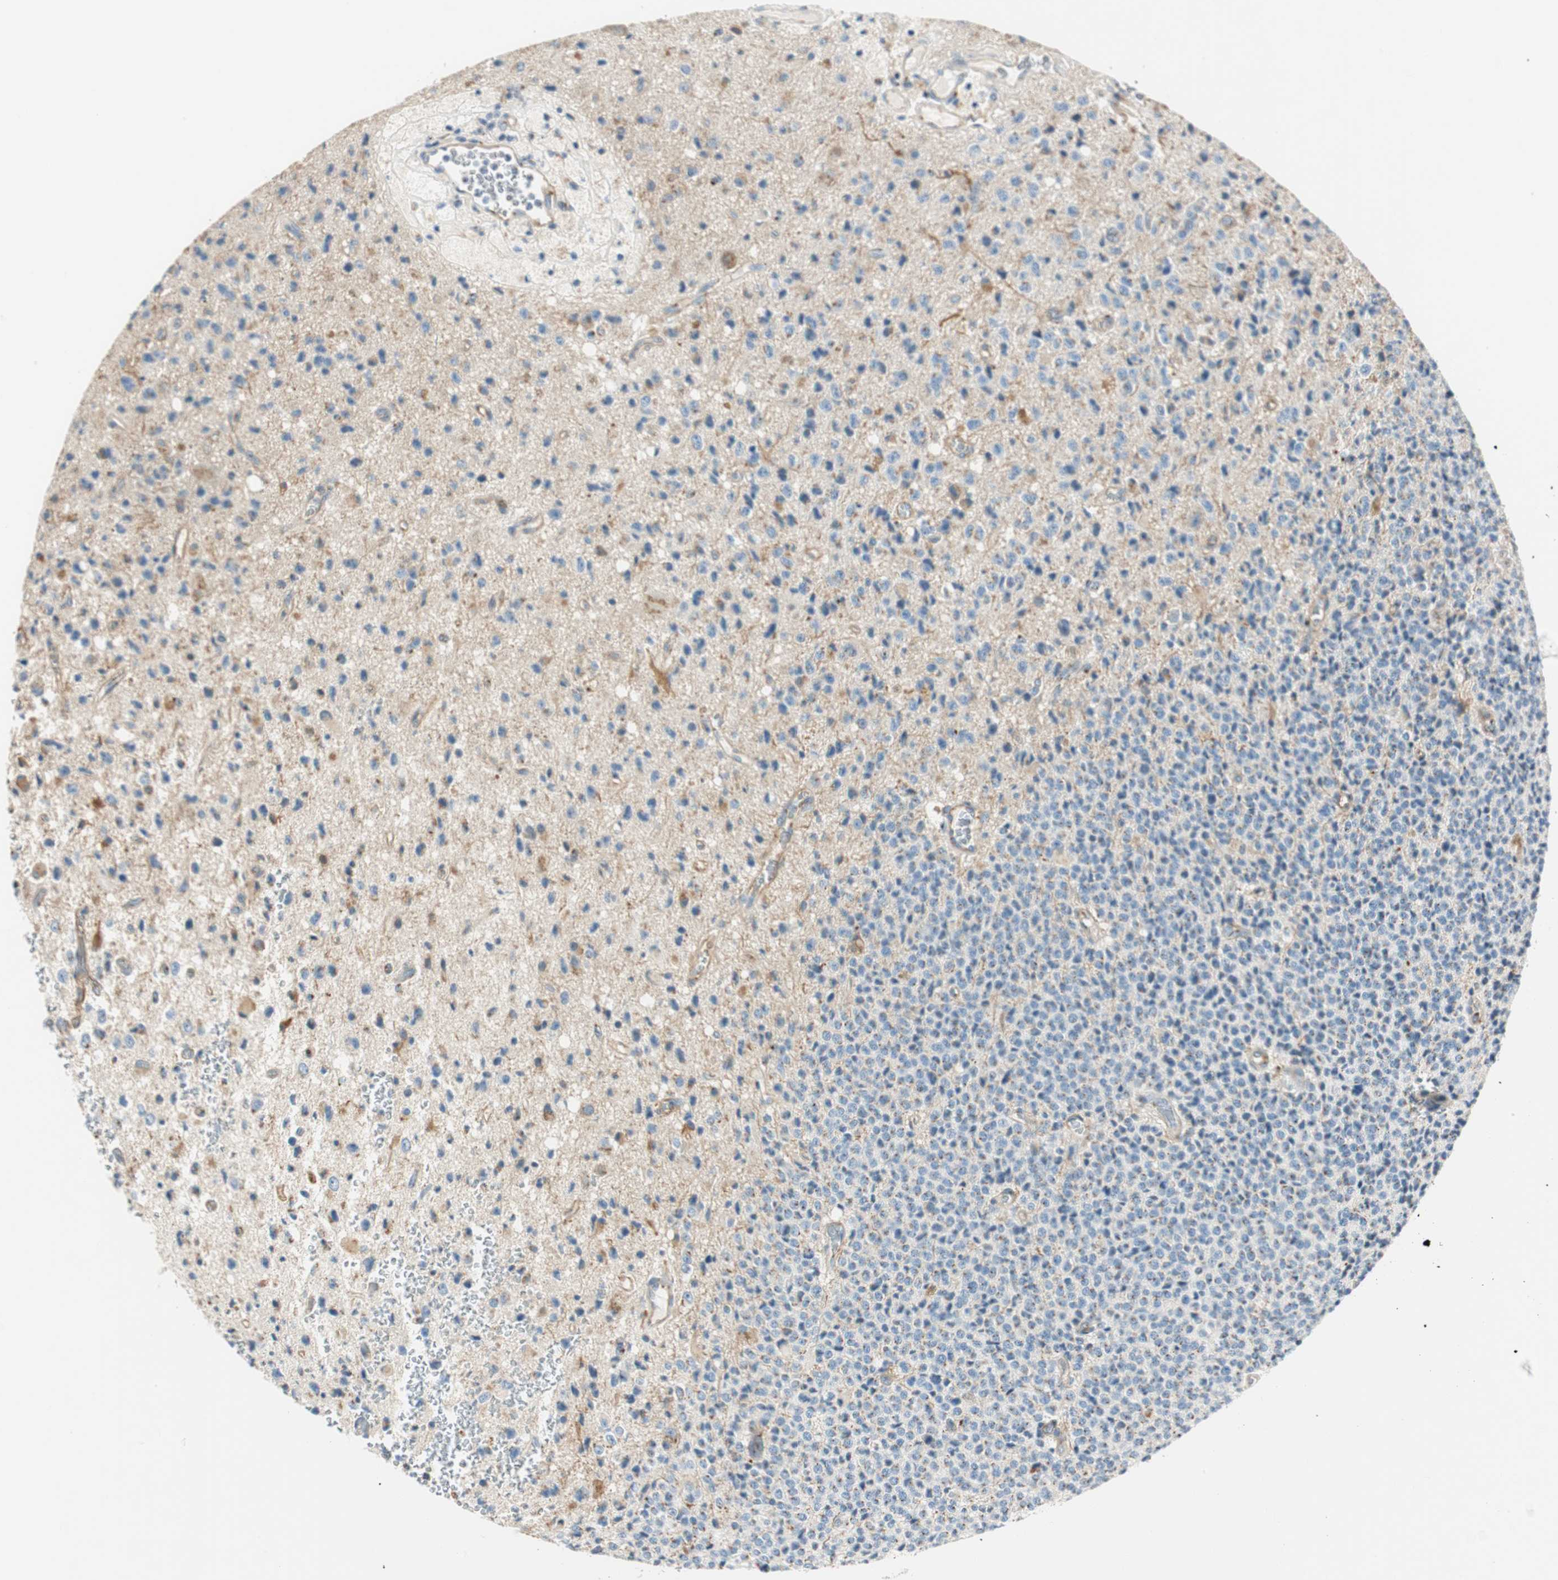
{"staining": {"intensity": "moderate", "quantity": "<25%", "location": "cytoplasmic/membranous"}, "tissue": "glioma", "cell_type": "Tumor cells", "image_type": "cancer", "snomed": [{"axis": "morphology", "description": "Glioma, malignant, High grade"}, {"axis": "topography", "description": "pancreas cauda"}], "caption": "Glioma stained with a protein marker exhibits moderate staining in tumor cells.", "gene": "TMF1", "patient": {"sex": "male", "age": 60}}